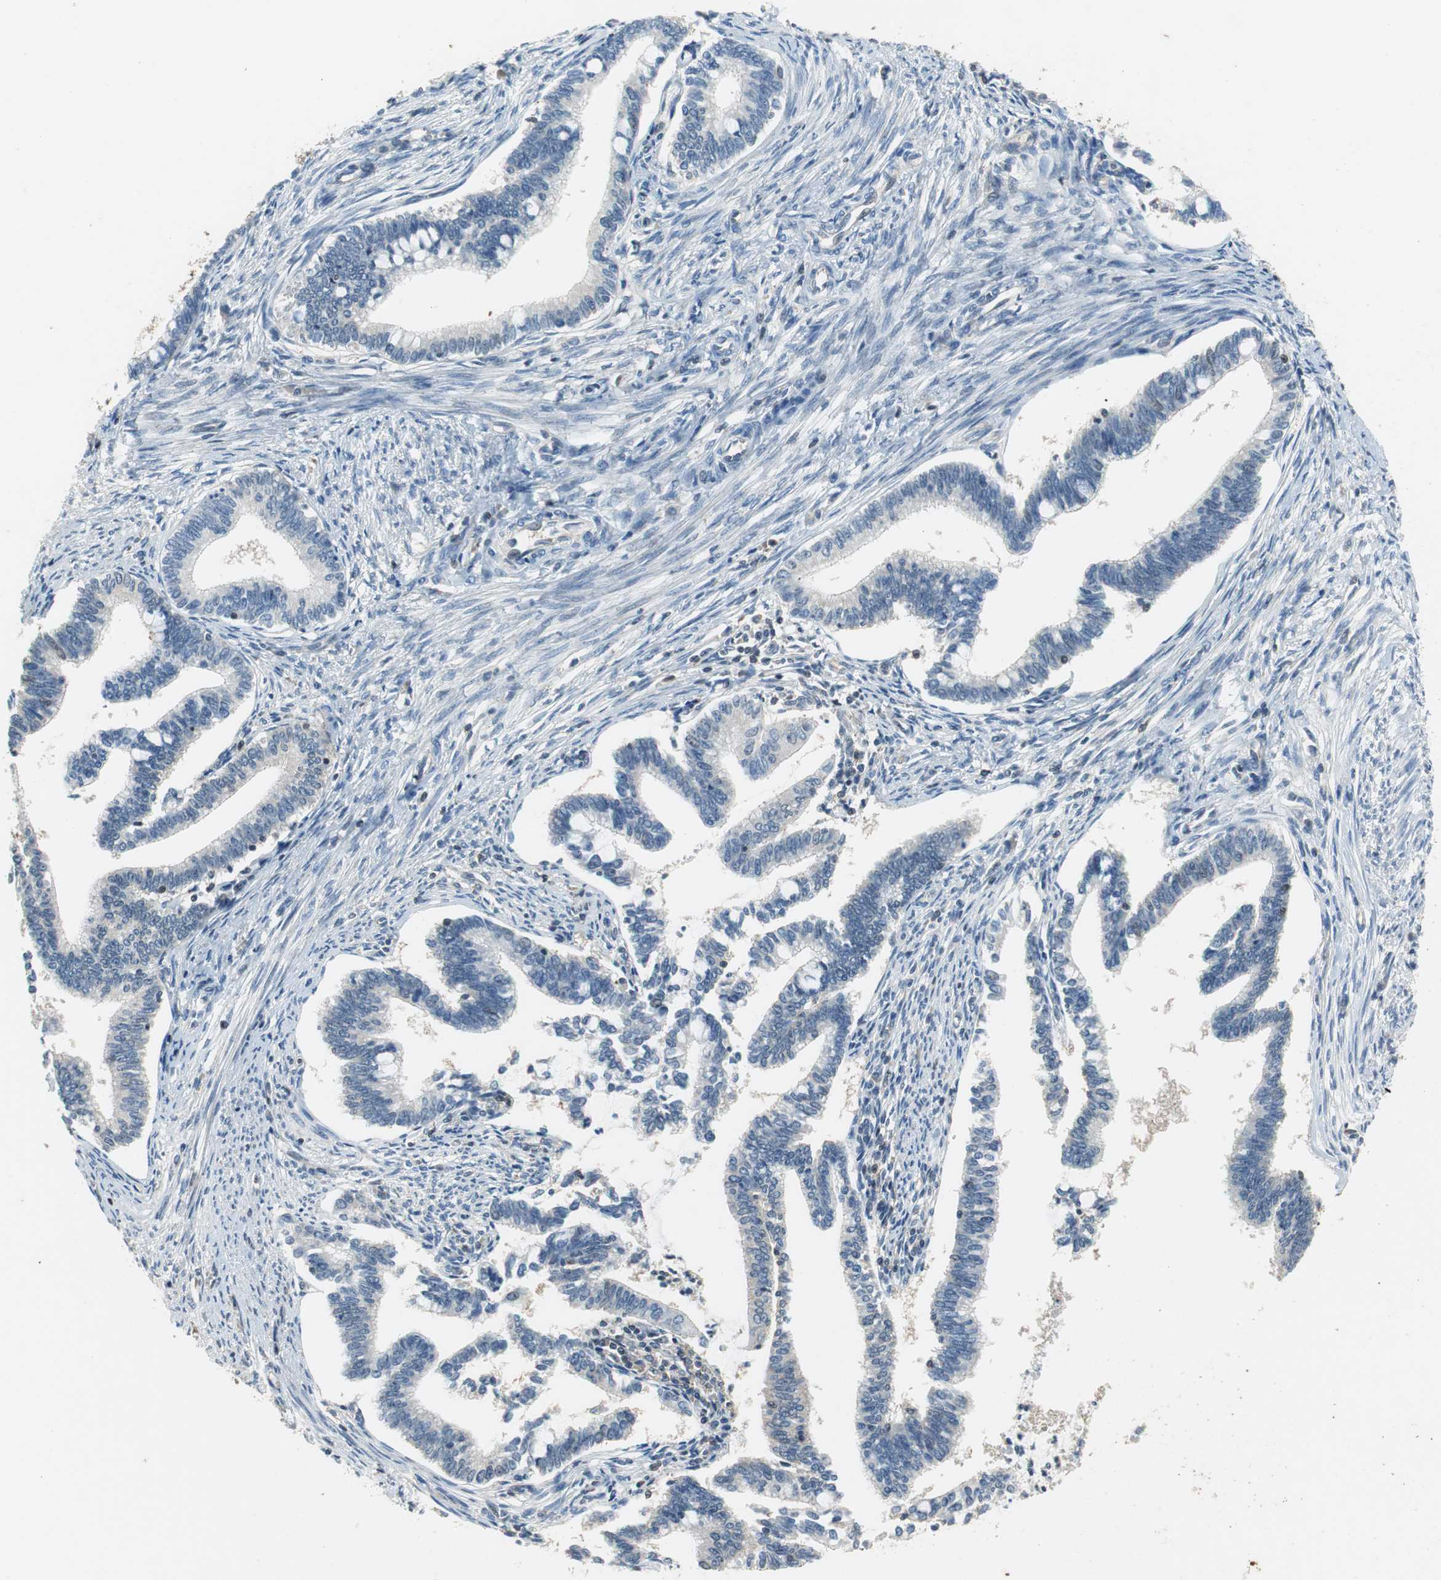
{"staining": {"intensity": "negative", "quantity": "none", "location": "none"}, "tissue": "cervical cancer", "cell_type": "Tumor cells", "image_type": "cancer", "snomed": [{"axis": "morphology", "description": "Adenocarcinoma, NOS"}, {"axis": "topography", "description": "Cervix"}], "caption": "The histopathology image shows no significant expression in tumor cells of adenocarcinoma (cervical). (Immunohistochemistry (ihc), brightfield microscopy, high magnification).", "gene": "GSDMD", "patient": {"sex": "female", "age": 36}}